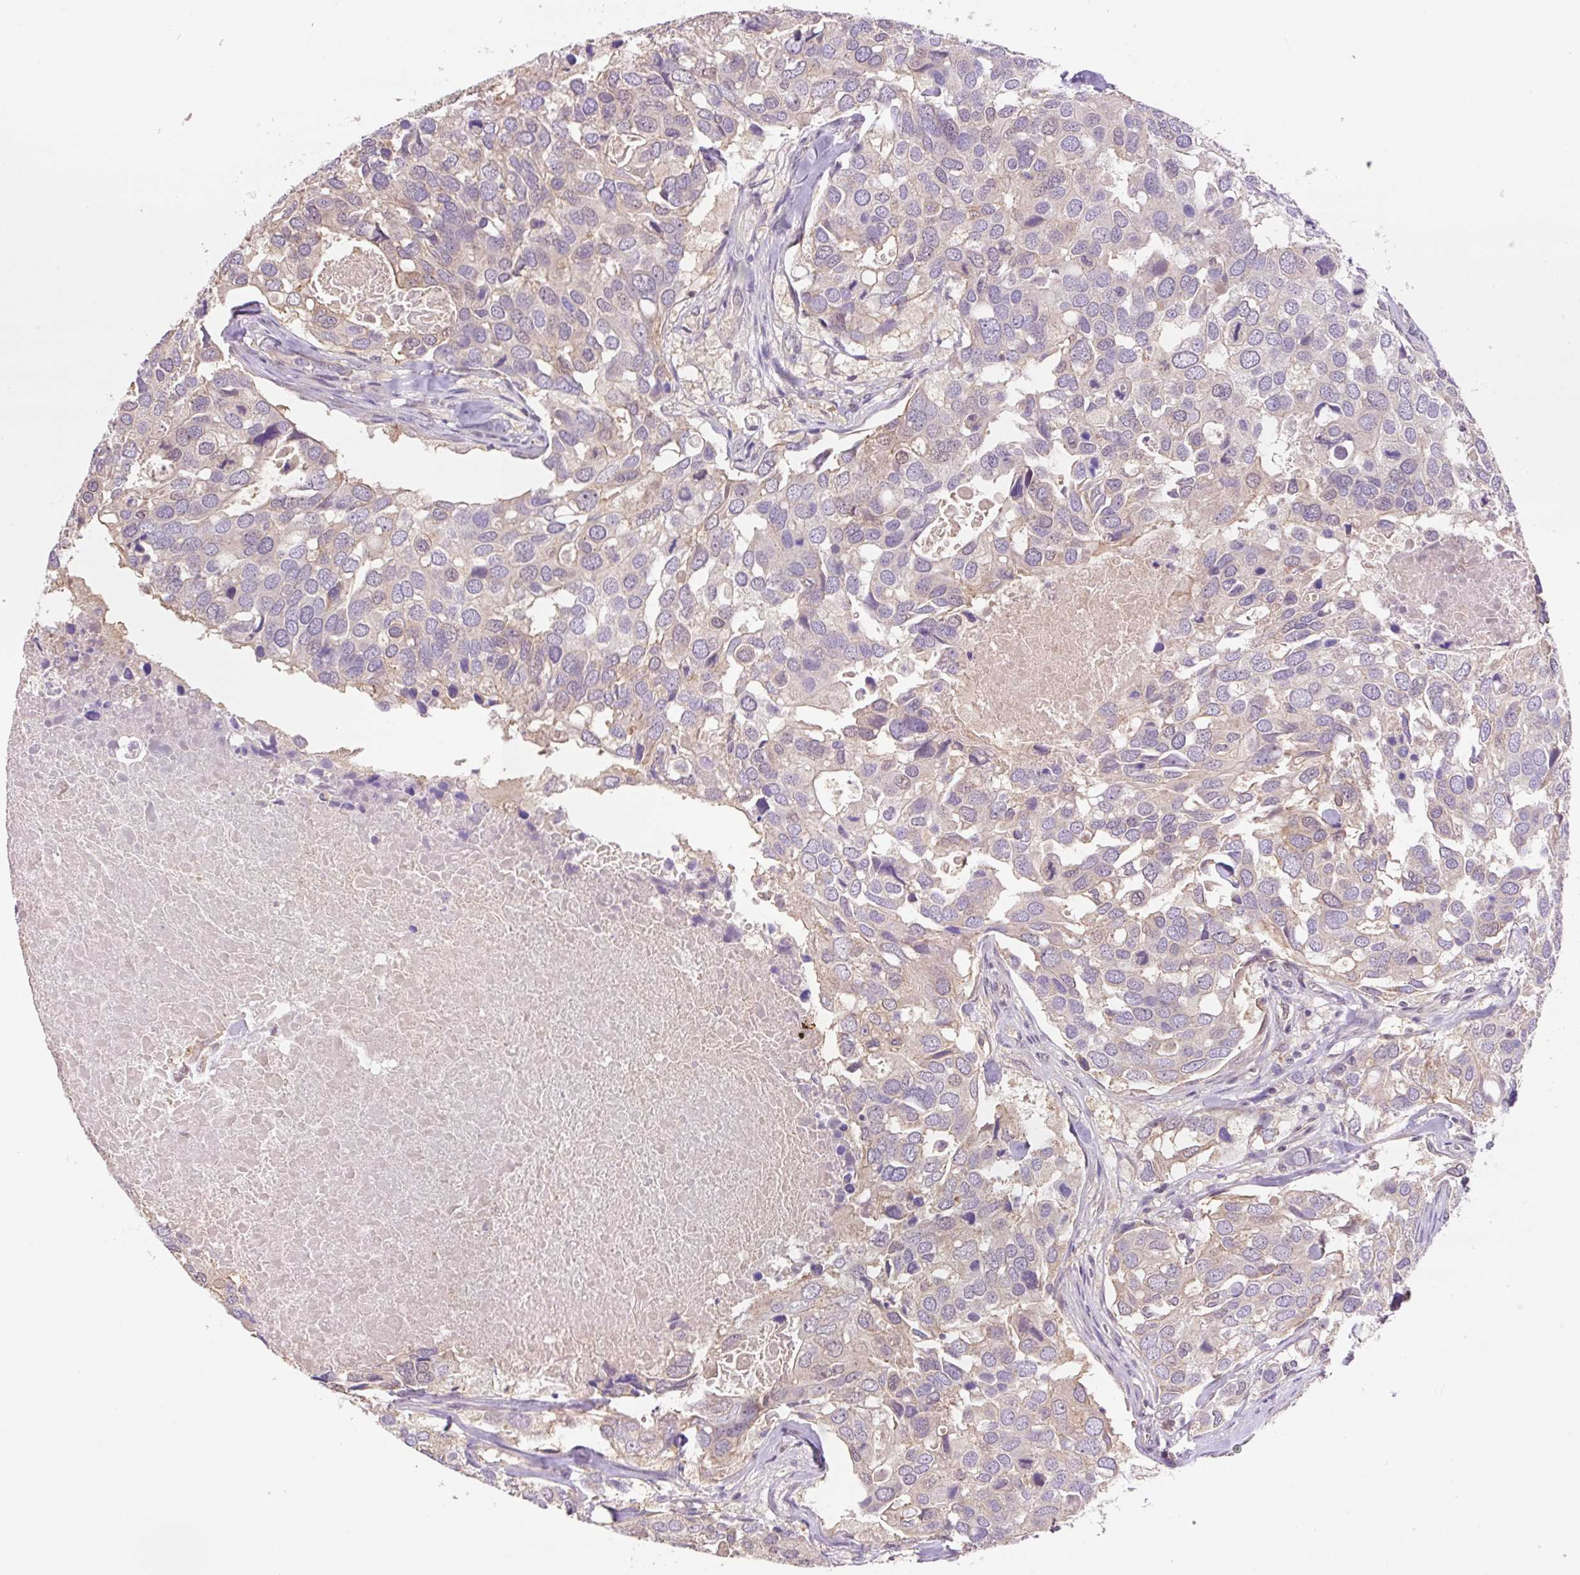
{"staining": {"intensity": "negative", "quantity": "none", "location": "none"}, "tissue": "breast cancer", "cell_type": "Tumor cells", "image_type": "cancer", "snomed": [{"axis": "morphology", "description": "Duct carcinoma"}, {"axis": "topography", "description": "Breast"}], "caption": "This is an immunohistochemistry (IHC) histopathology image of human breast cancer. There is no staining in tumor cells.", "gene": "COX8A", "patient": {"sex": "female", "age": 83}}